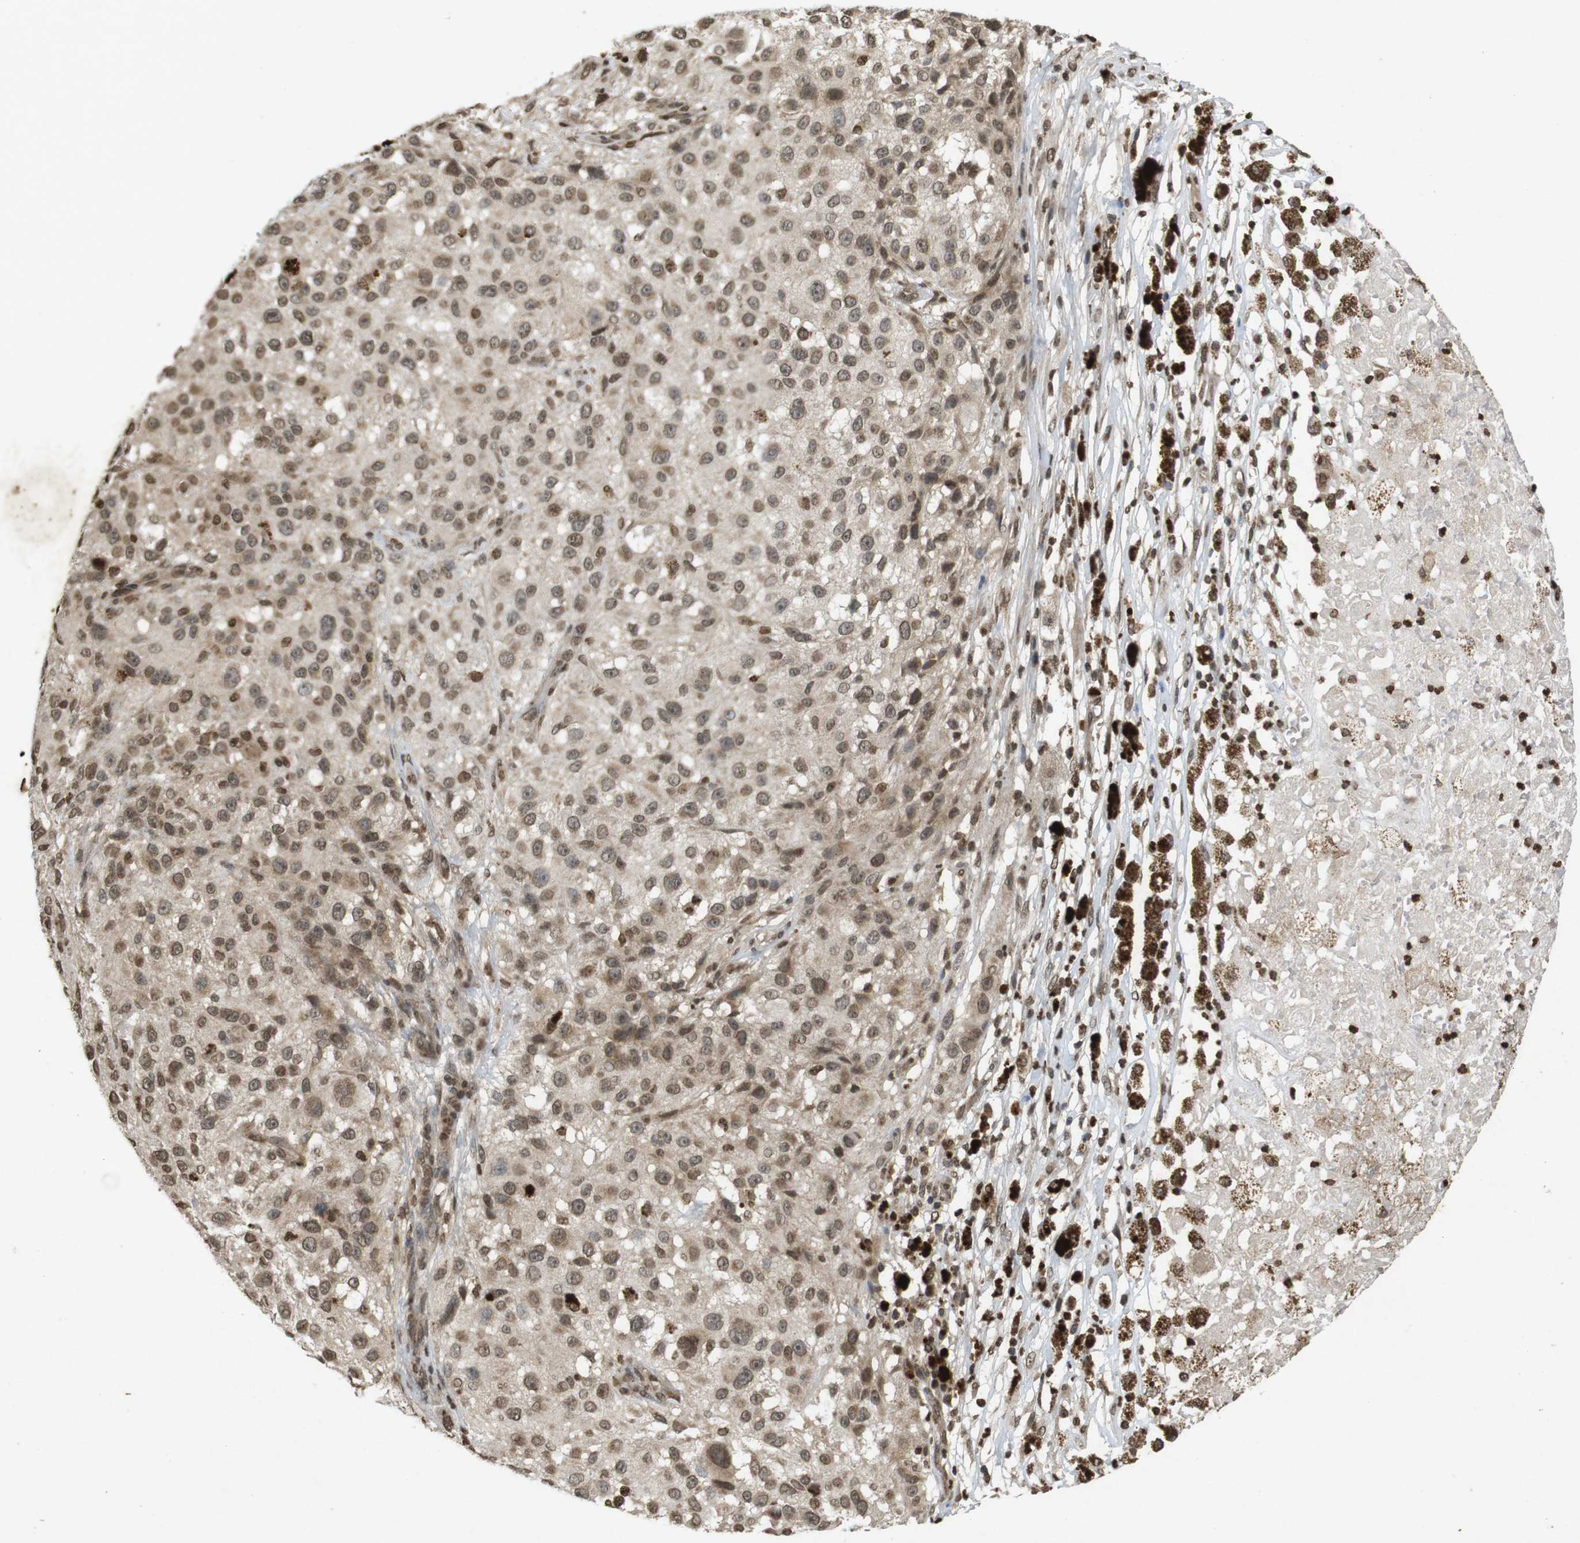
{"staining": {"intensity": "weak", "quantity": ">75%", "location": "cytoplasmic/membranous,nuclear"}, "tissue": "melanoma", "cell_type": "Tumor cells", "image_type": "cancer", "snomed": [{"axis": "morphology", "description": "Necrosis, NOS"}, {"axis": "morphology", "description": "Malignant melanoma, NOS"}, {"axis": "topography", "description": "Skin"}], "caption": "Immunohistochemical staining of human malignant melanoma demonstrates weak cytoplasmic/membranous and nuclear protein positivity in about >75% of tumor cells. The staining is performed using DAB (3,3'-diaminobenzidine) brown chromogen to label protein expression. The nuclei are counter-stained blue using hematoxylin.", "gene": "ORC4", "patient": {"sex": "female", "age": 87}}